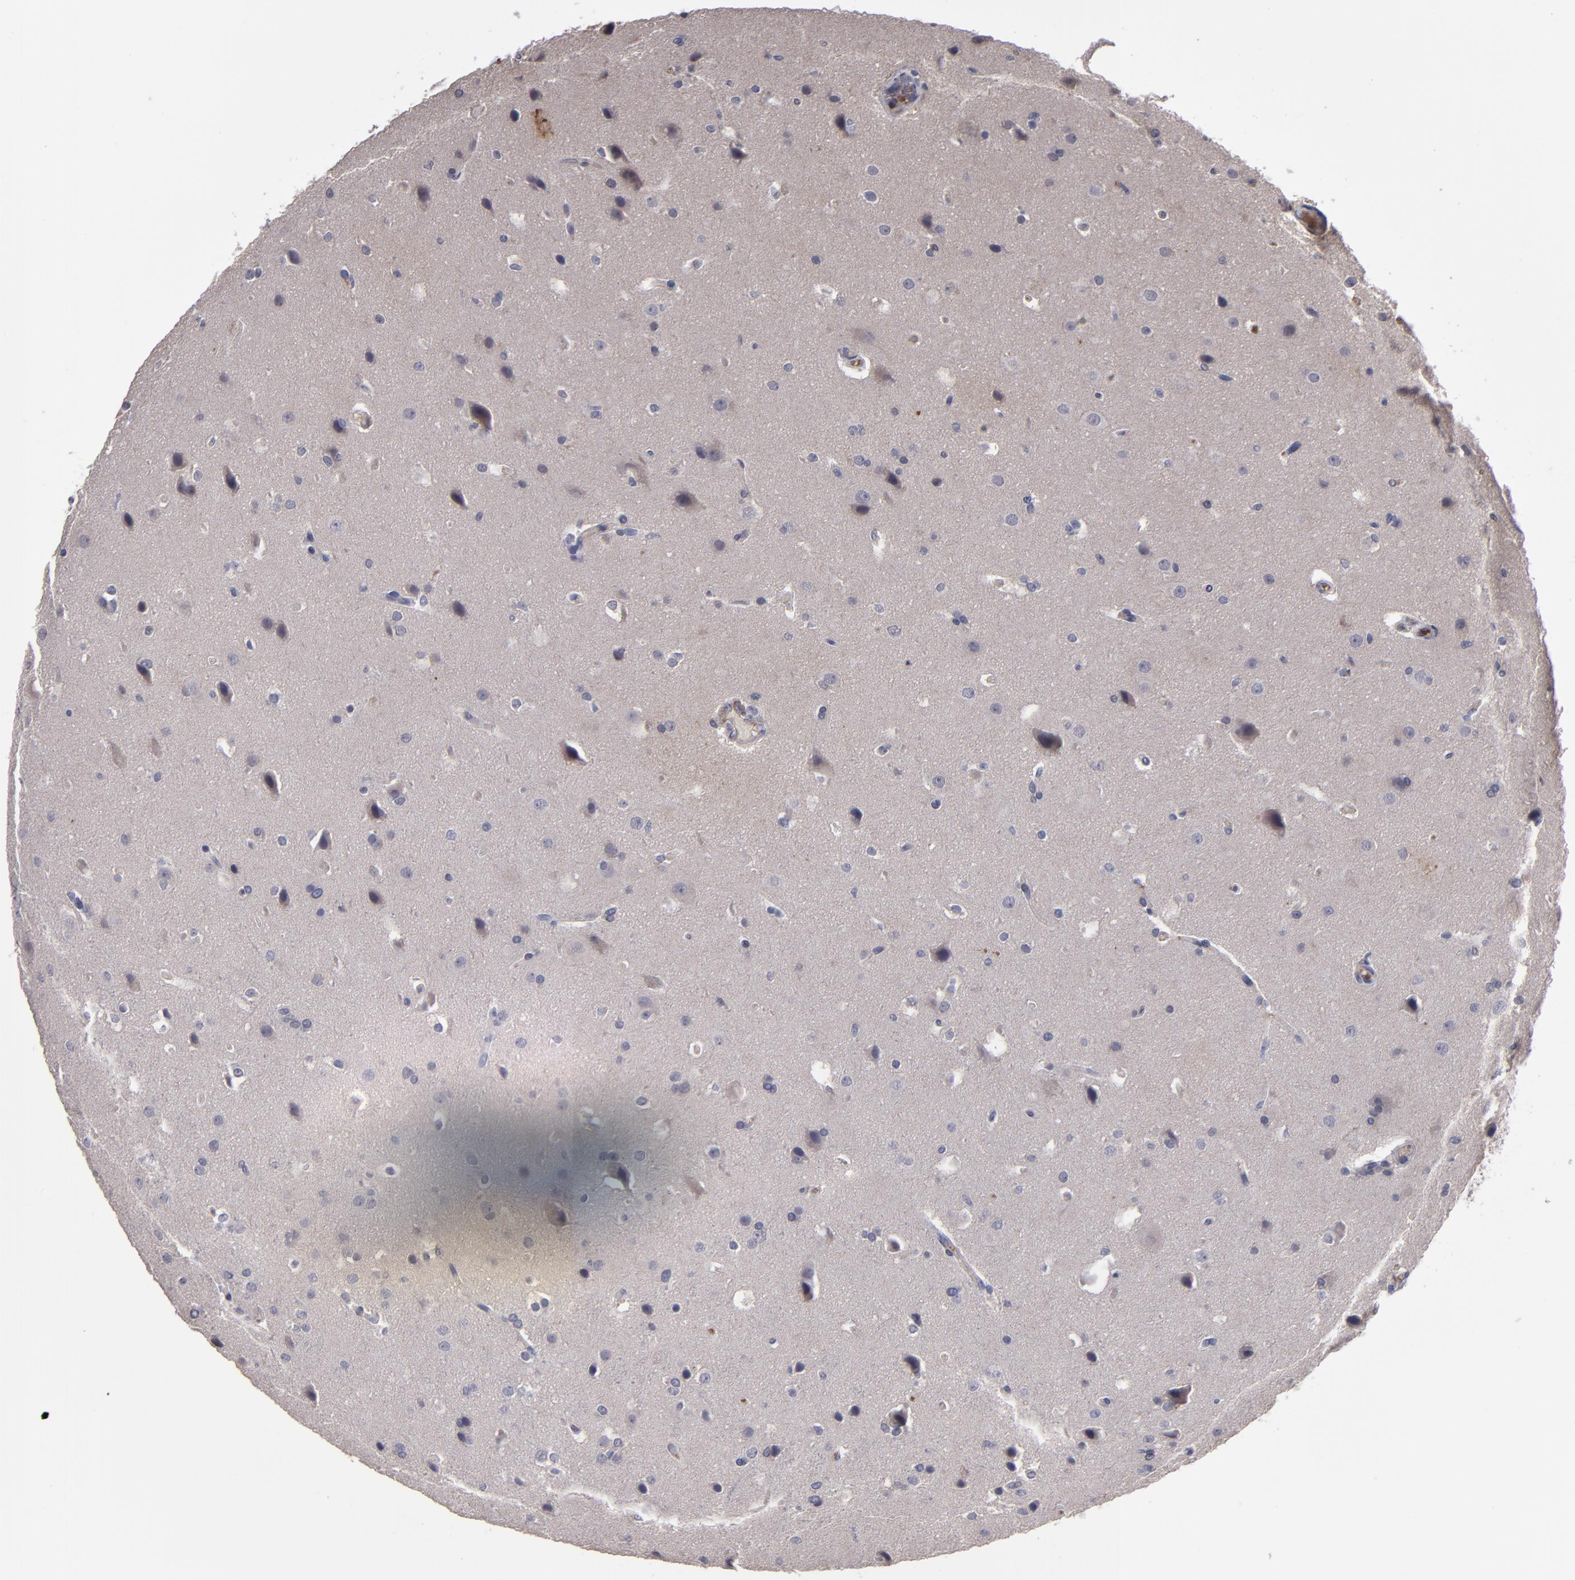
{"staining": {"intensity": "weak", "quantity": "<25%", "location": "cytoplasmic/membranous"}, "tissue": "glioma", "cell_type": "Tumor cells", "image_type": "cancer", "snomed": [{"axis": "morphology", "description": "Glioma, malignant, Low grade"}, {"axis": "topography", "description": "Cerebral cortex"}], "caption": "This is an IHC image of glioma. There is no expression in tumor cells.", "gene": "ITIH4", "patient": {"sex": "female", "age": 47}}